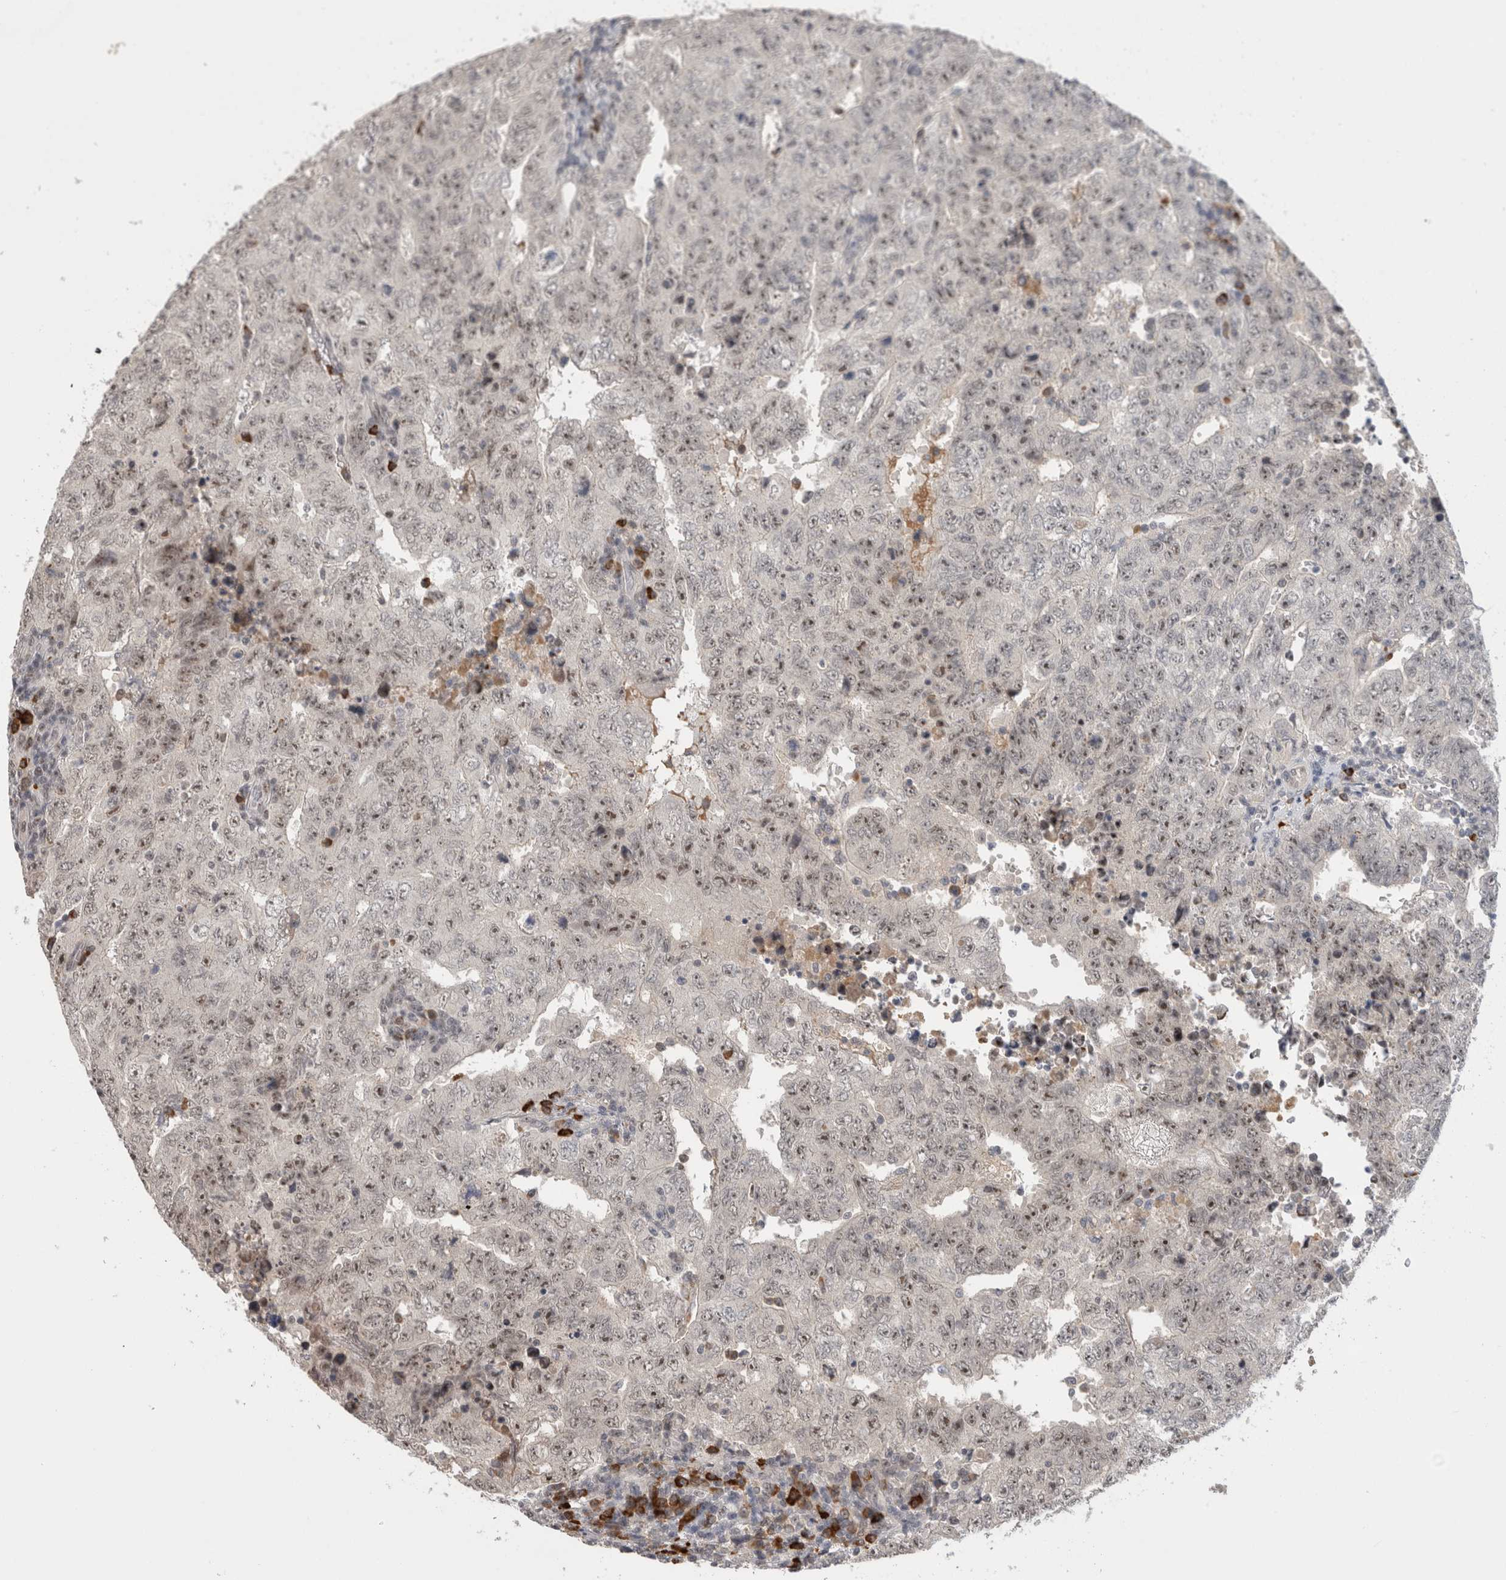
{"staining": {"intensity": "moderate", "quantity": ">75%", "location": "nuclear"}, "tissue": "testis cancer", "cell_type": "Tumor cells", "image_type": "cancer", "snomed": [{"axis": "morphology", "description": "Carcinoma, Embryonal, NOS"}, {"axis": "topography", "description": "Testis"}], "caption": "The photomicrograph displays a brown stain indicating the presence of a protein in the nuclear of tumor cells in embryonal carcinoma (testis). The protein is shown in brown color, while the nuclei are stained blue.", "gene": "ZNF24", "patient": {"sex": "male", "age": 26}}